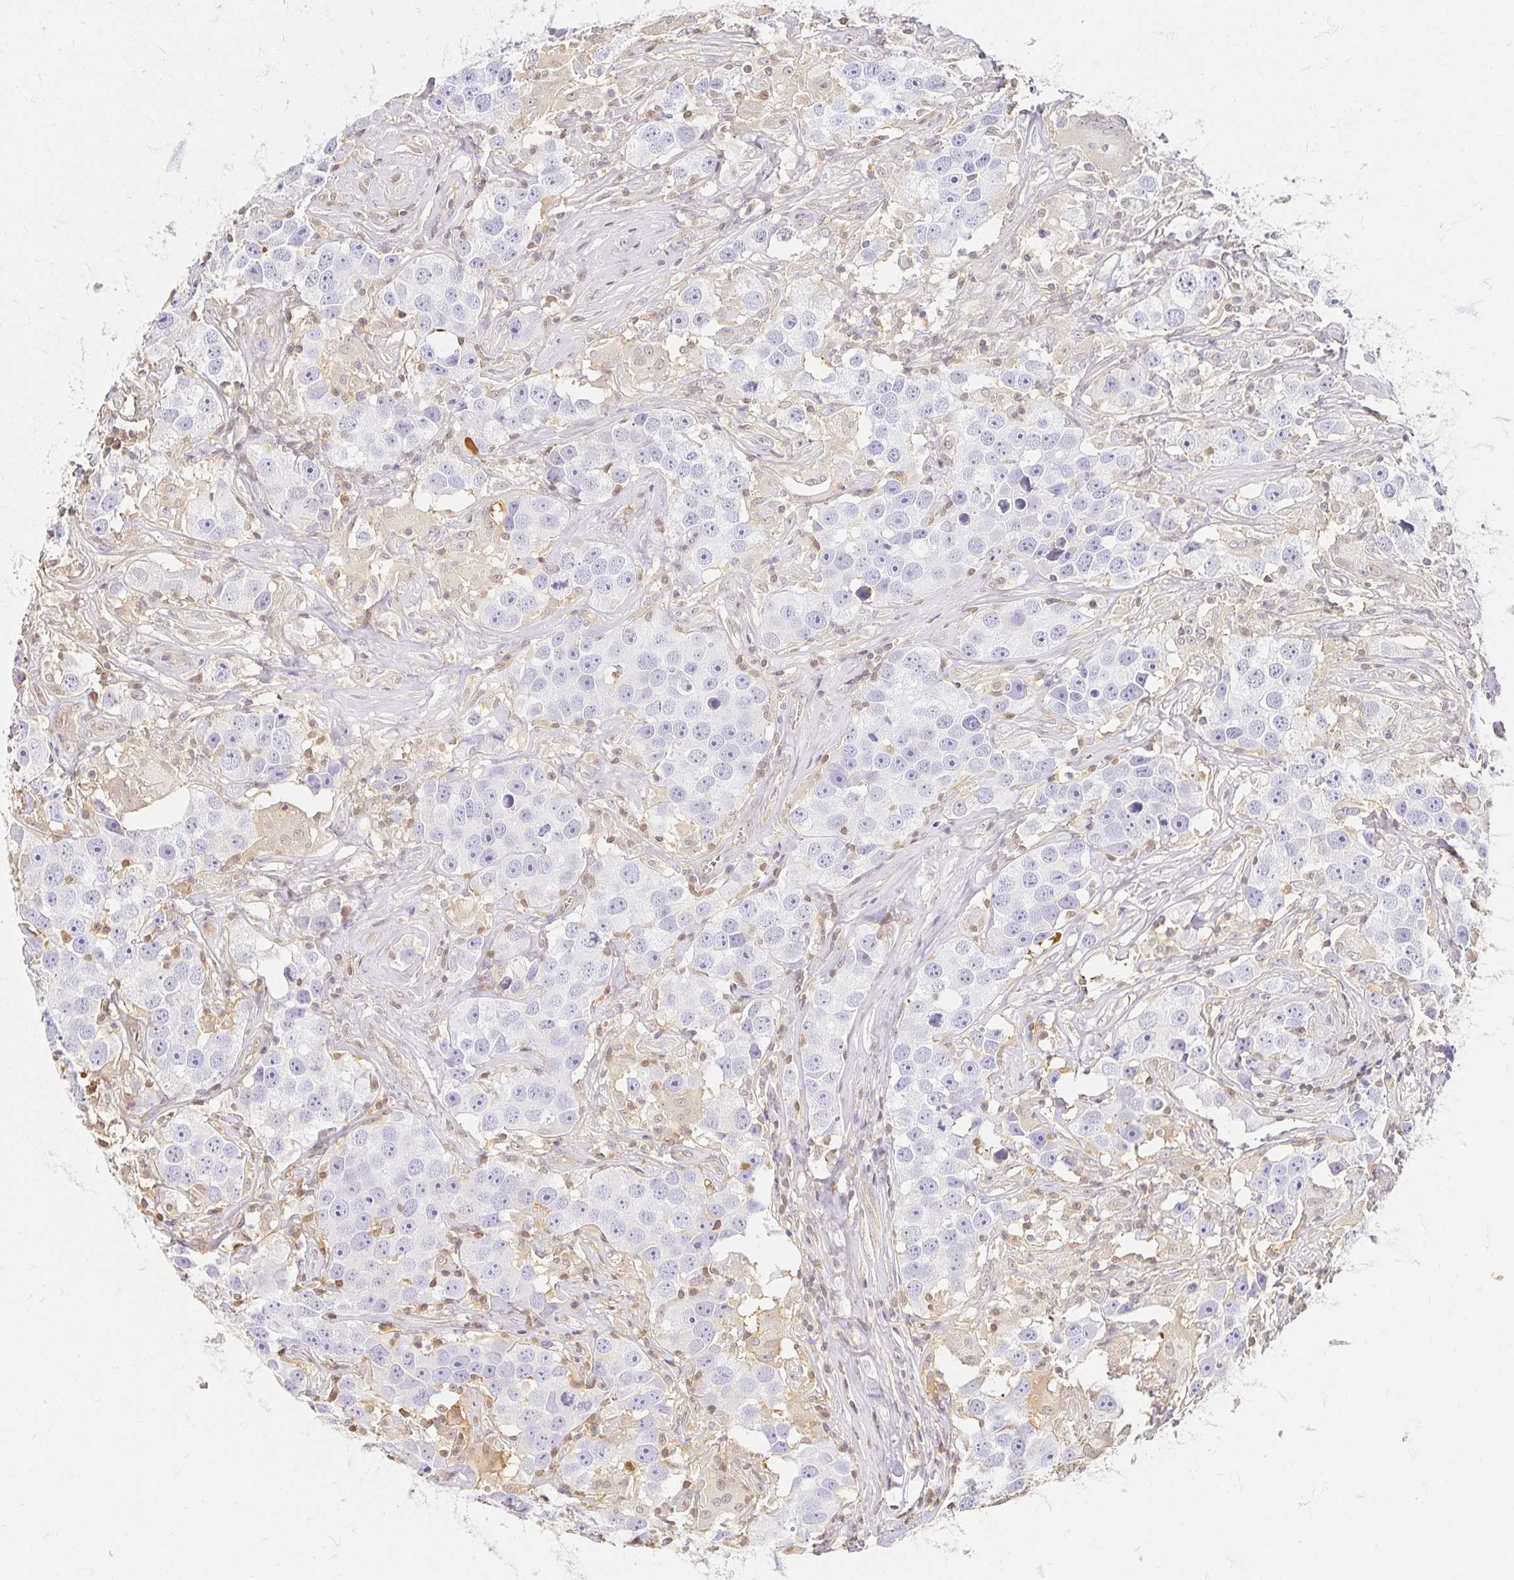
{"staining": {"intensity": "negative", "quantity": "none", "location": "none"}, "tissue": "testis cancer", "cell_type": "Tumor cells", "image_type": "cancer", "snomed": [{"axis": "morphology", "description": "Seminoma, NOS"}, {"axis": "topography", "description": "Testis"}], "caption": "Tumor cells show no significant protein expression in seminoma (testis).", "gene": "AZGP1", "patient": {"sex": "male", "age": 49}}